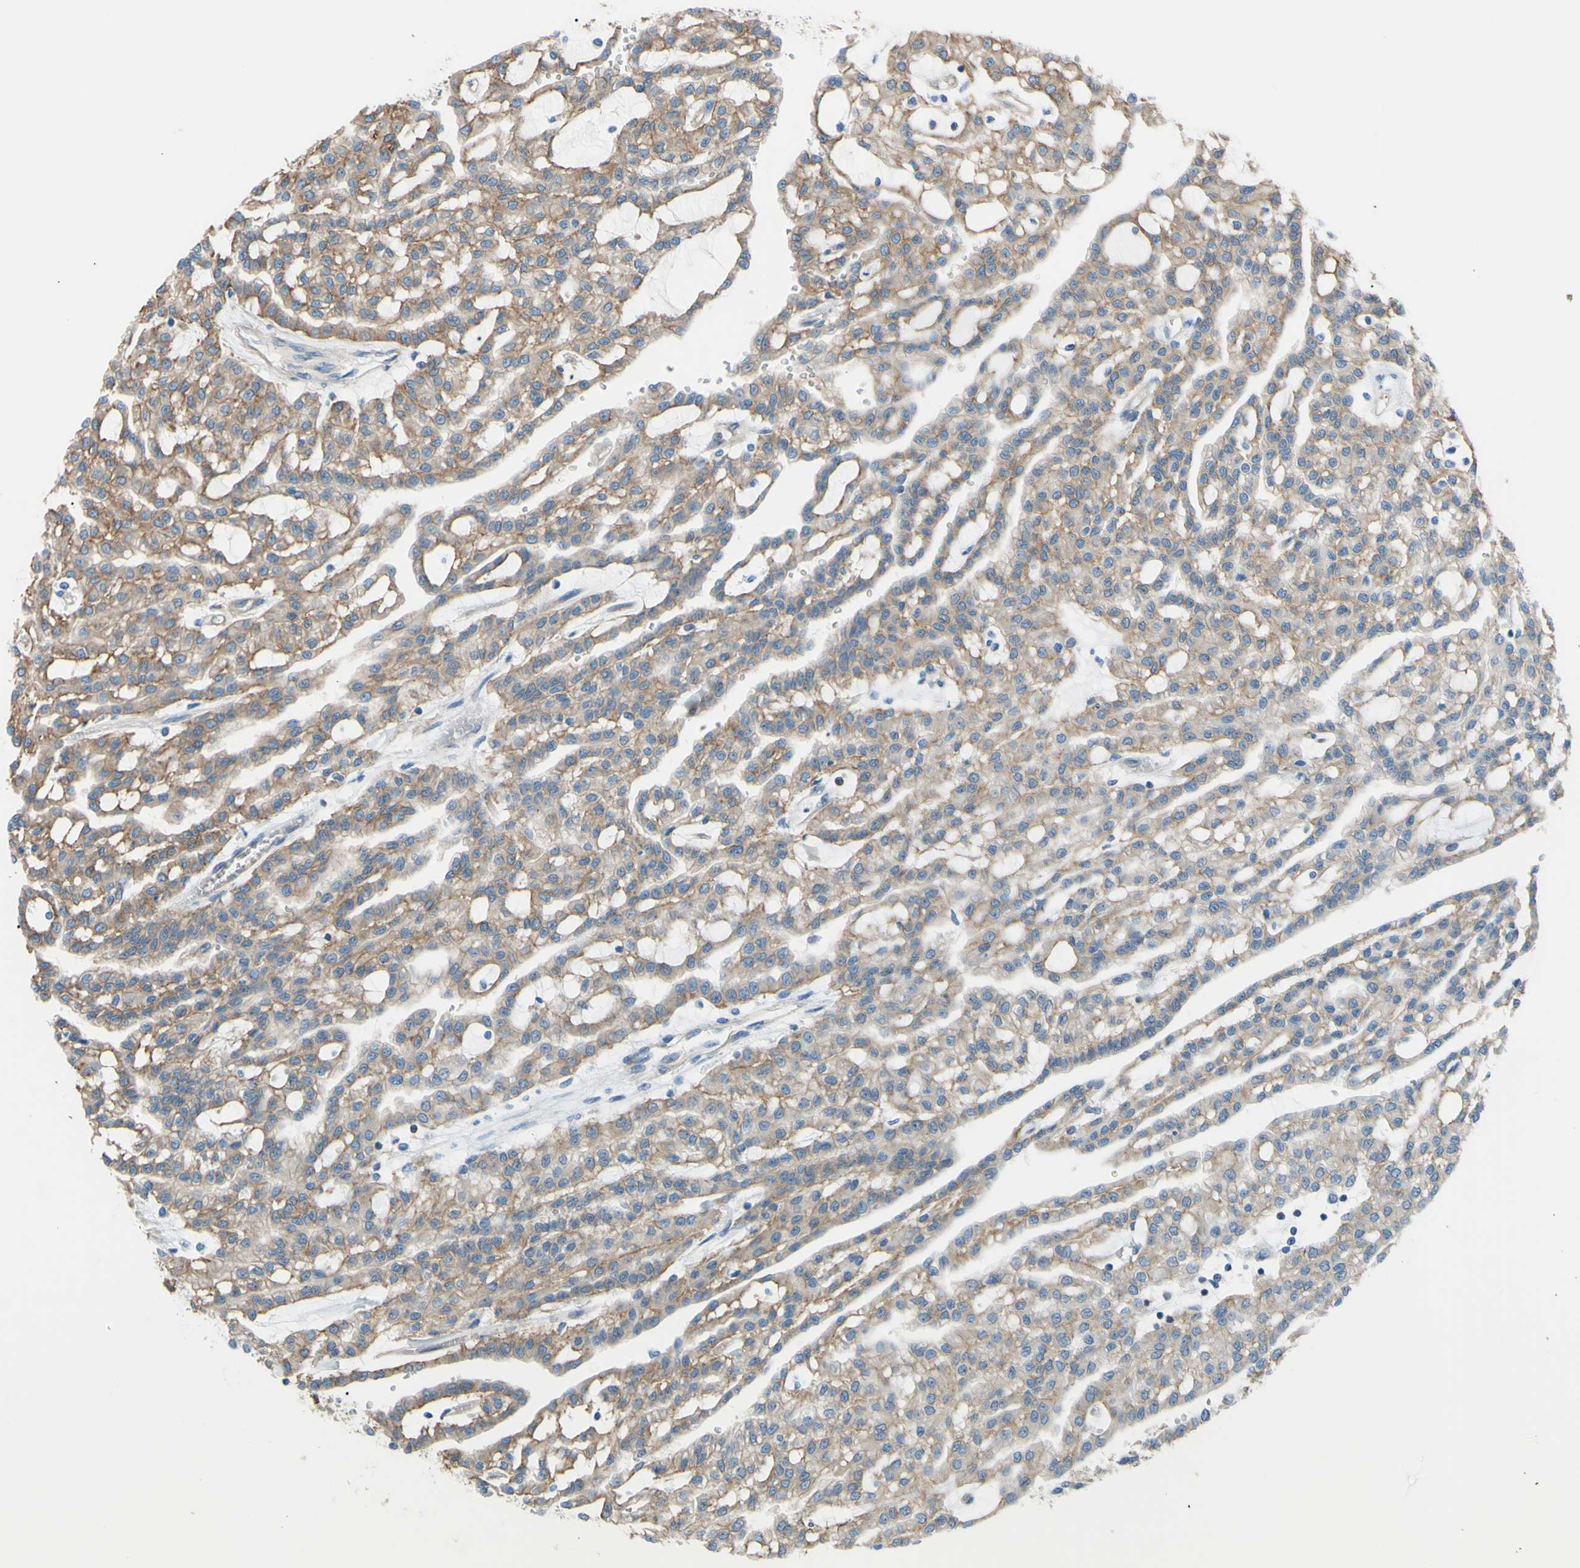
{"staining": {"intensity": "weak", "quantity": ">75%", "location": "cytoplasmic/membranous"}, "tissue": "renal cancer", "cell_type": "Tumor cells", "image_type": "cancer", "snomed": [{"axis": "morphology", "description": "Adenocarcinoma, NOS"}, {"axis": "topography", "description": "Kidney"}], "caption": "Renal cancer (adenocarcinoma) stained with a protein marker displays weak staining in tumor cells.", "gene": "ADD1", "patient": {"sex": "male", "age": 63}}